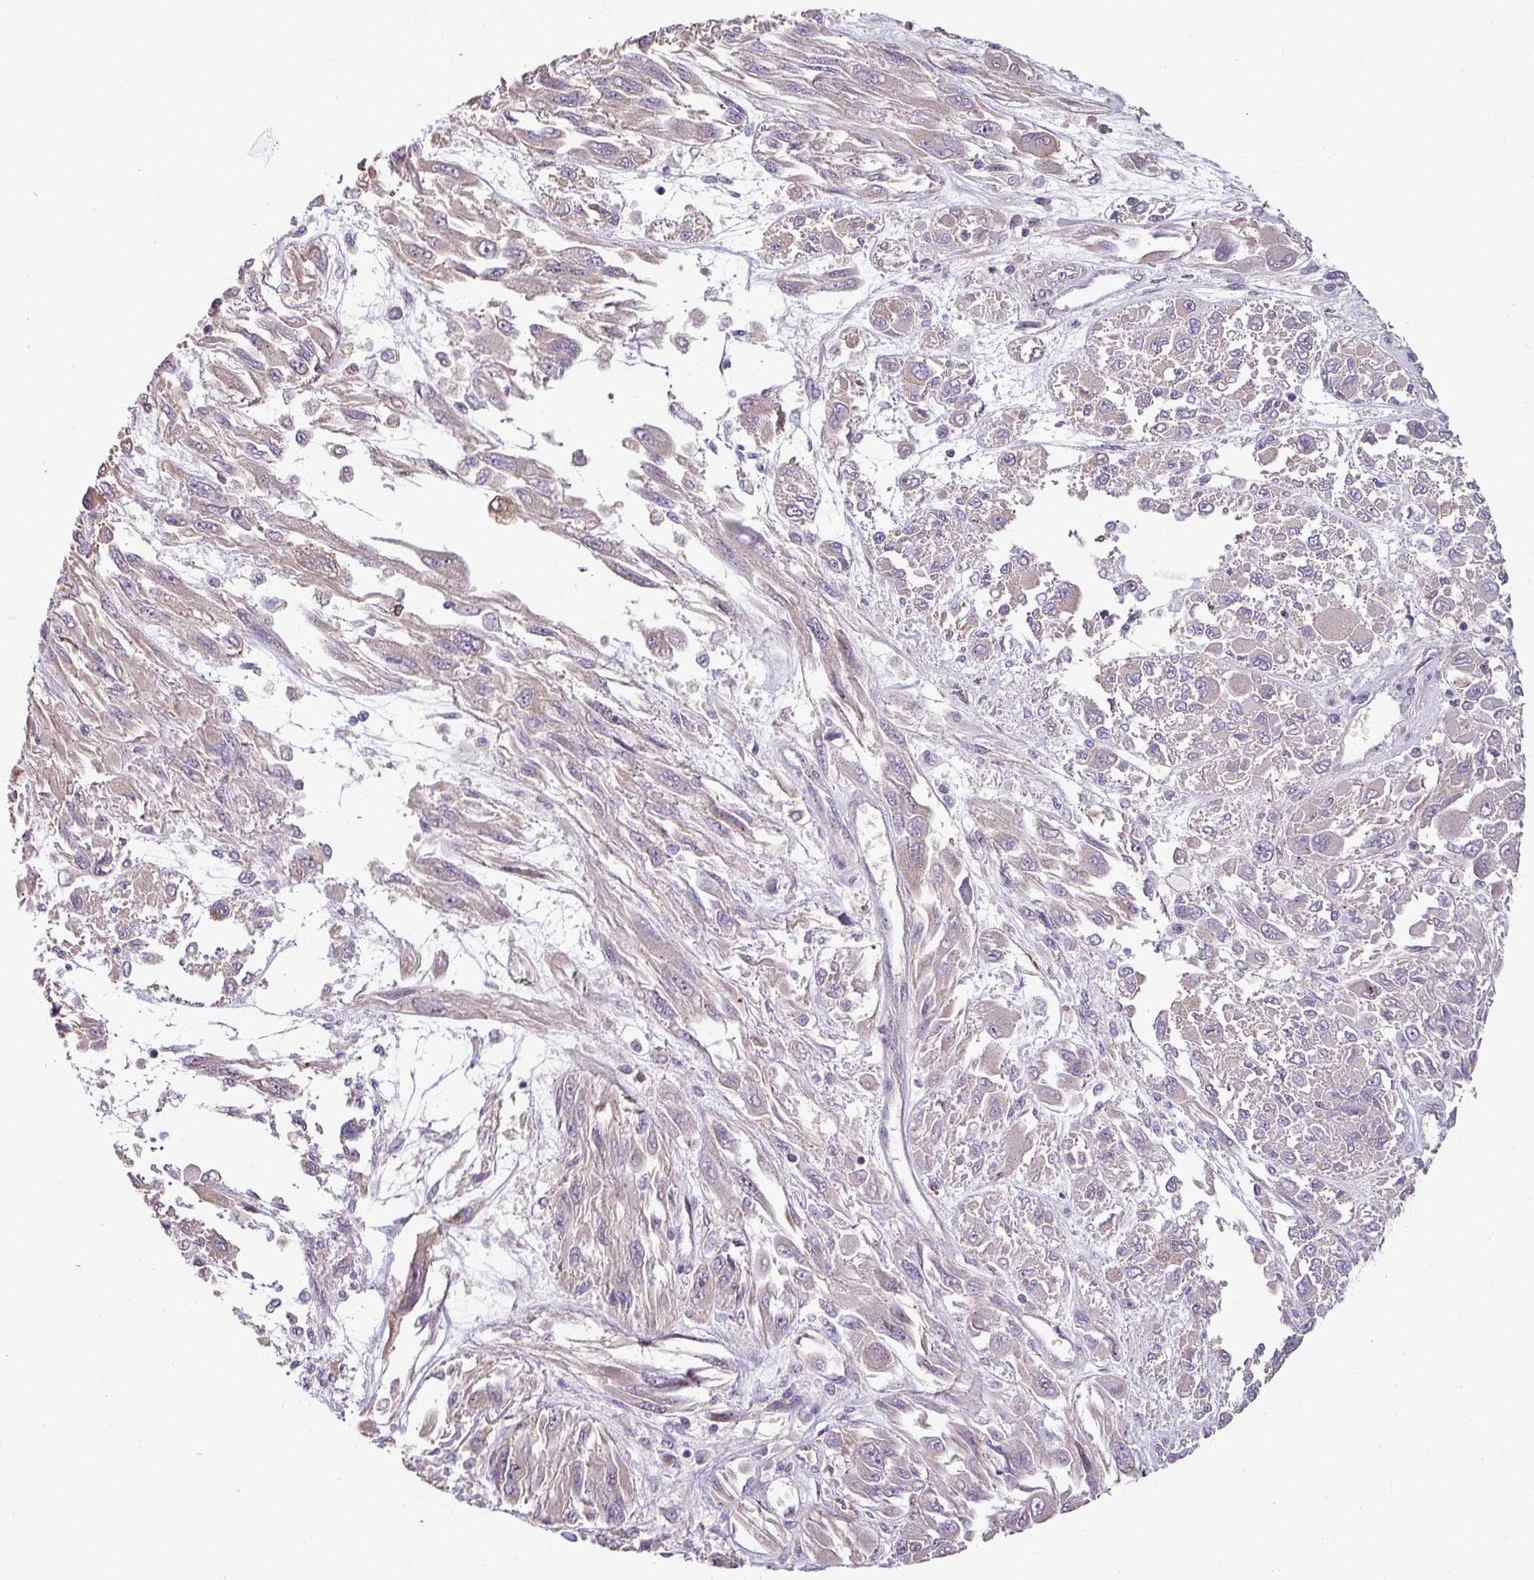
{"staining": {"intensity": "weak", "quantity": "25%-75%", "location": "cytoplasmic/membranous"}, "tissue": "melanoma", "cell_type": "Tumor cells", "image_type": "cancer", "snomed": [{"axis": "morphology", "description": "Malignant melanoma, NOS"}, {"axis": "topography", "description": "Skin"}], "caption": "Protein staining of melanoma tissue reveals weak cytoplasmic/membranous expression in about 25%-75% of tumor cells.", "gene": "LRRC9", "patient": {"sex": "female", "age": 91}}